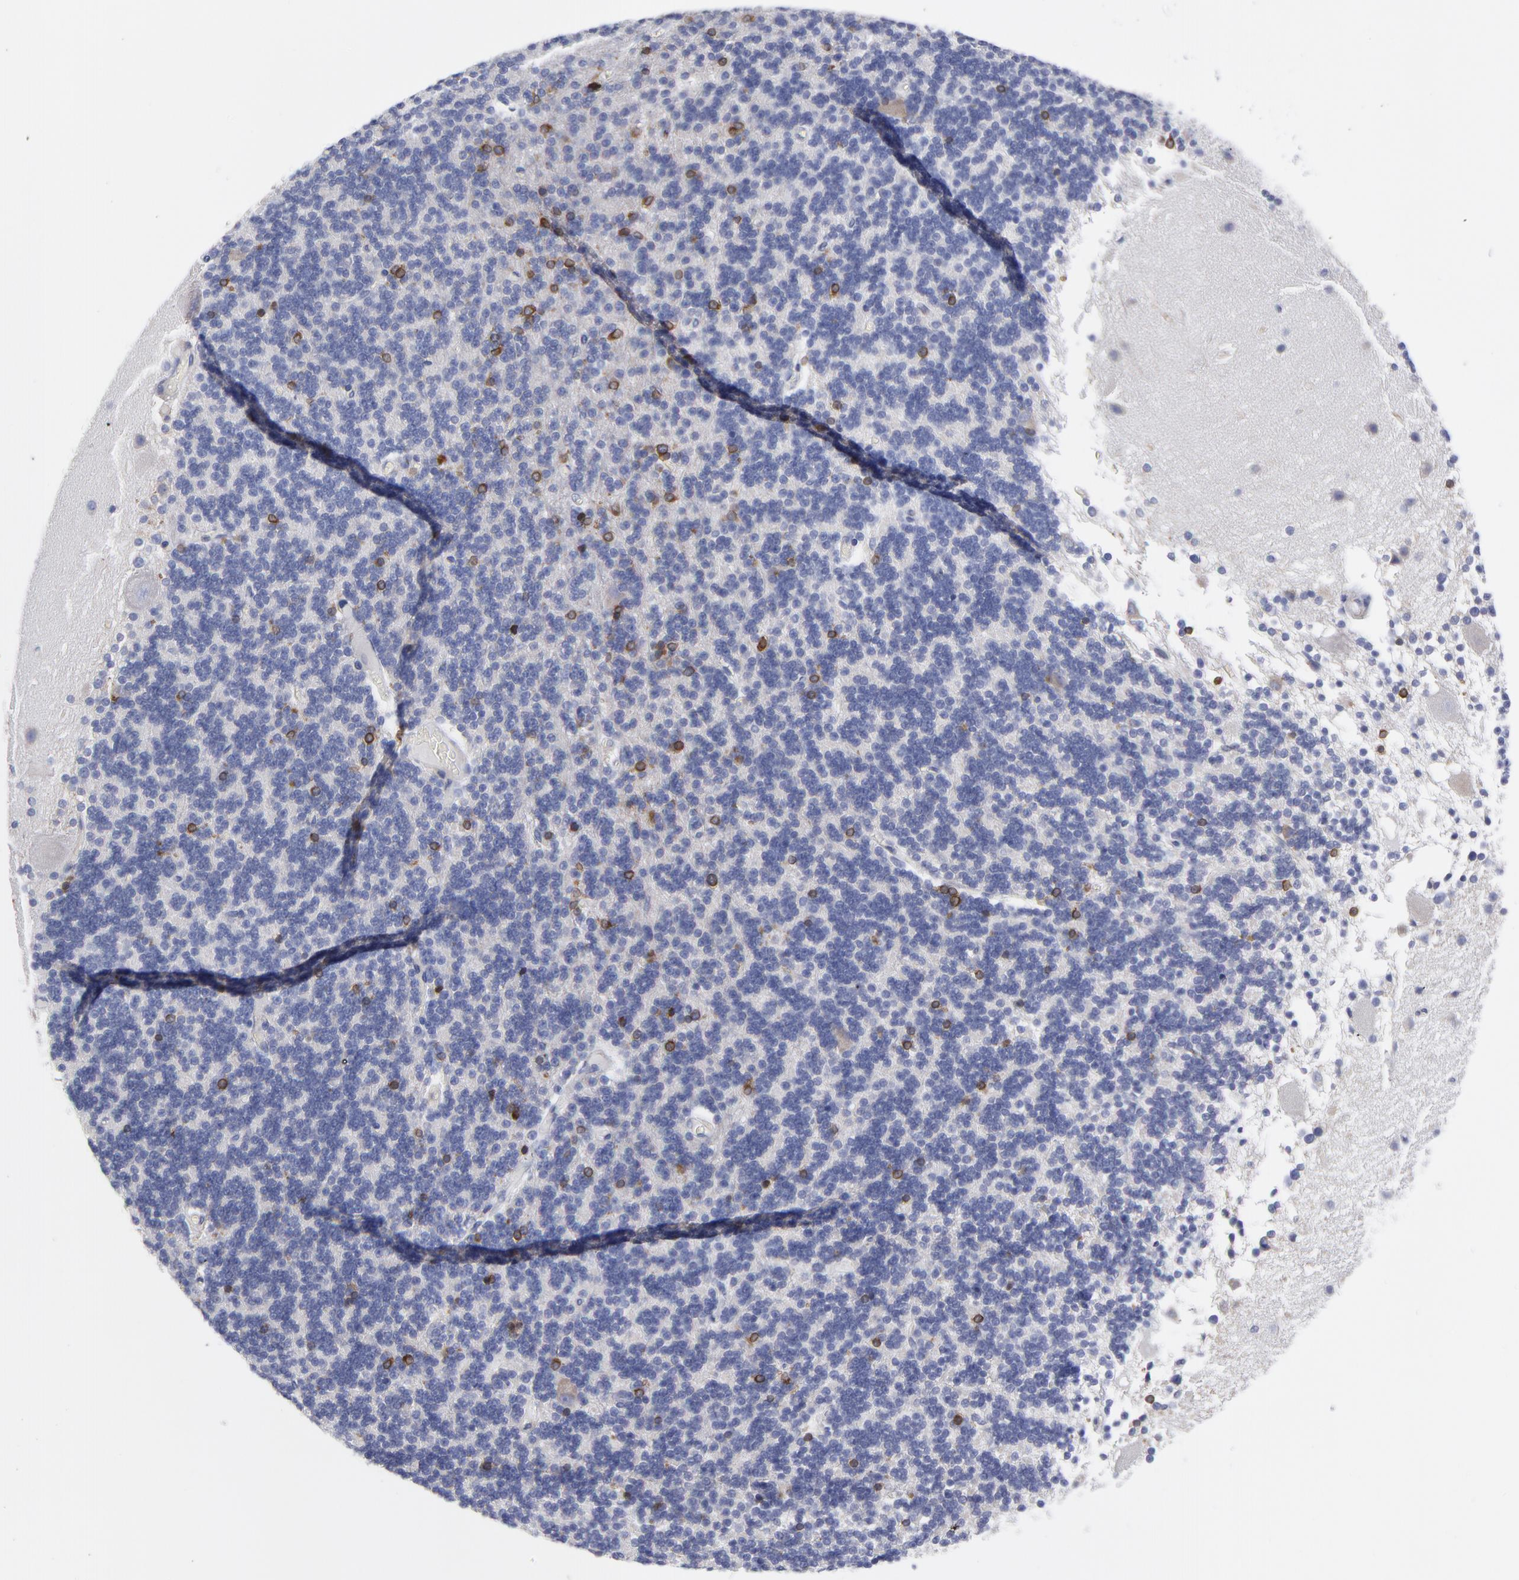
{"staining": {"intensity": "strong", "quantity": "<25%", "location": "cytoplasmic/membranous"}, "tissue": "cerebellum", "cell_type": "Cells in granular layer", "image_type": "normal", "snomed": [{"axis": "morphology", "description": "Normal tissue, NOS"}, {"axis": "topography", "description": "Cerebellum"}], "caption": "Unremarkable cerebellum displays strong cytoplasmic/membranous expression in about <25% of cells in granular layer, visualized by immunohistochemistry.", "gene": "MOSPD2", "patient": {"sex": "female", "age": 54}}